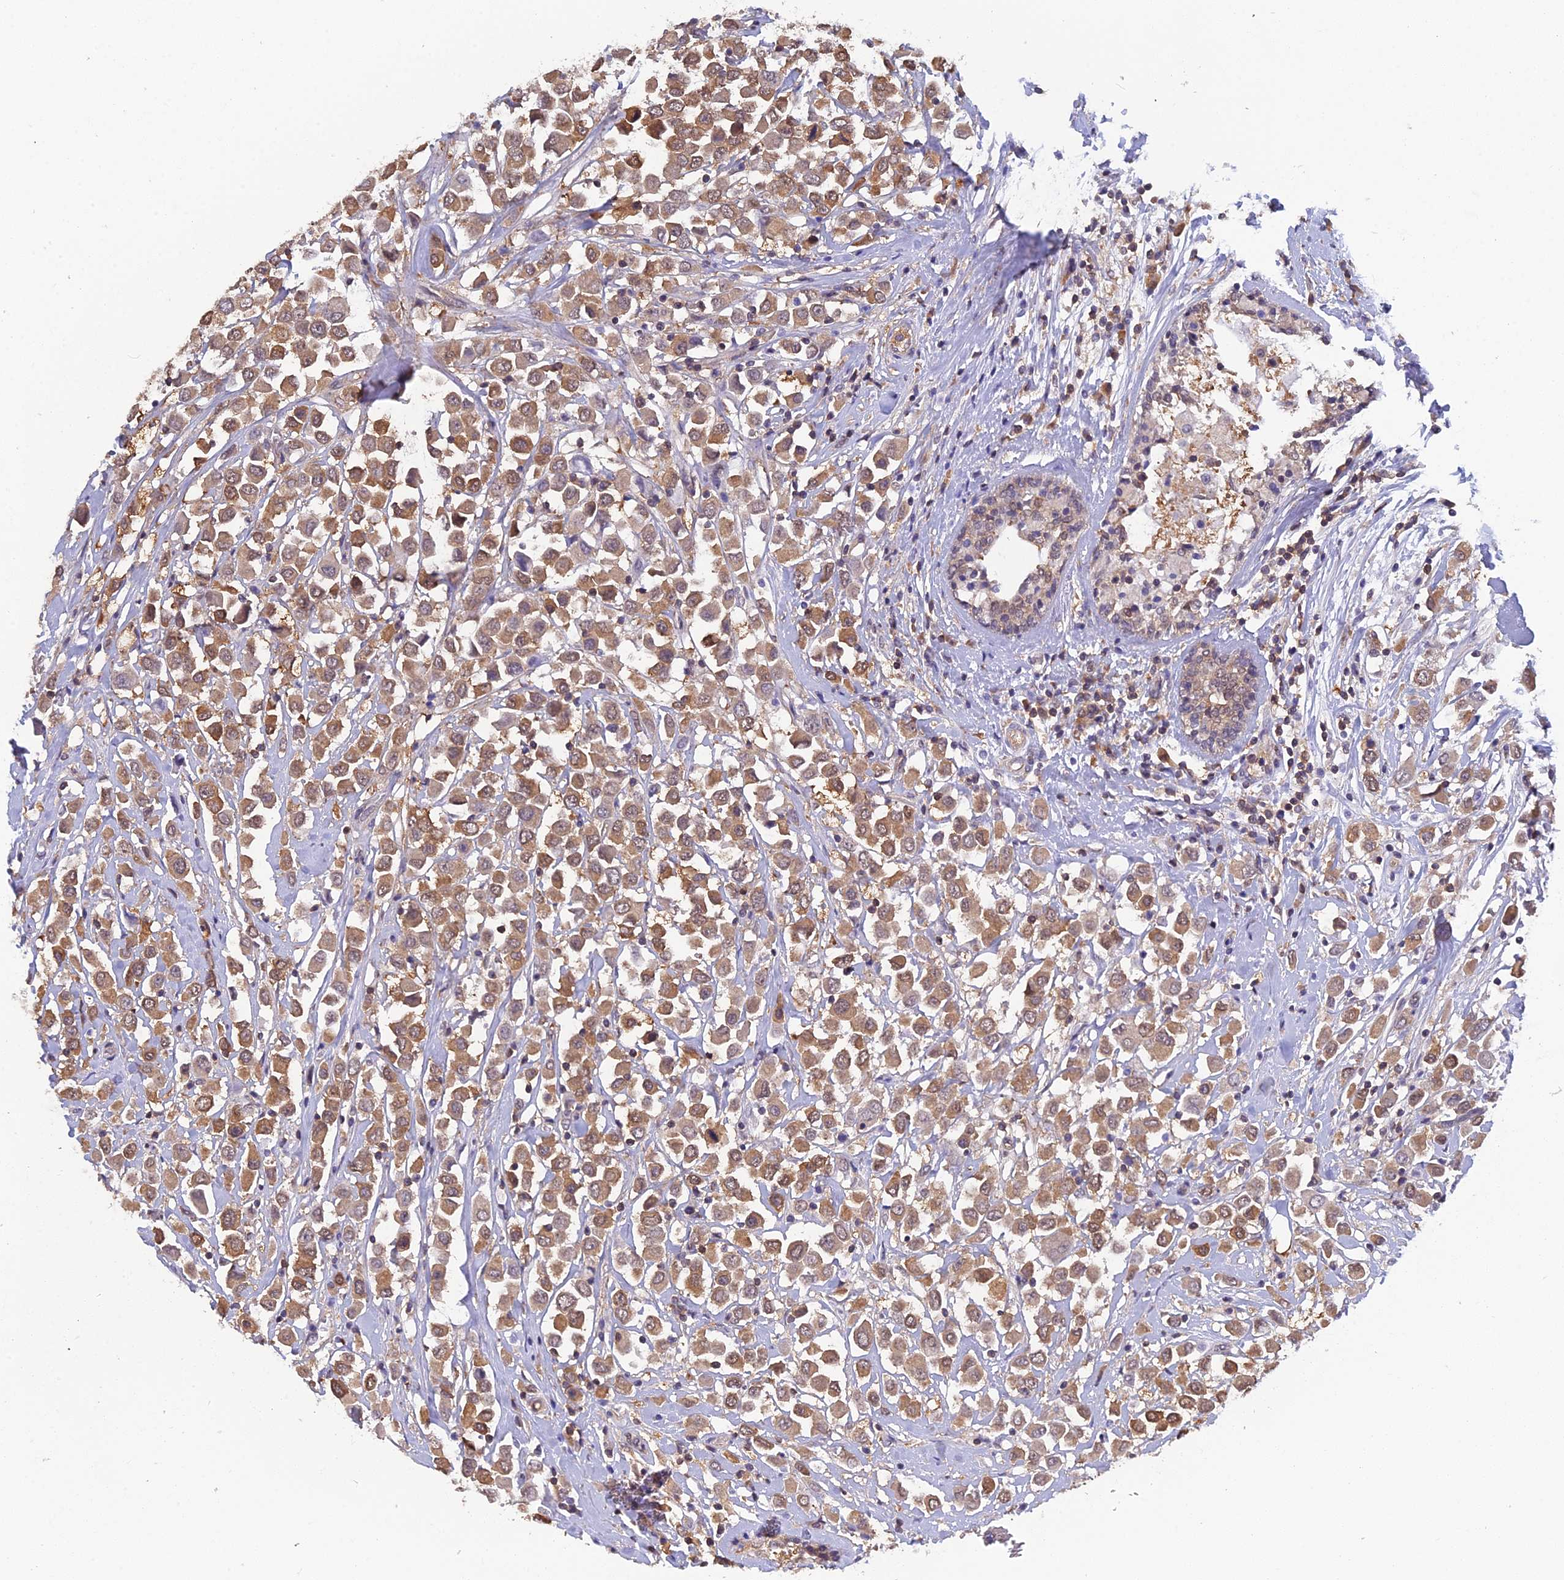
{"staining": {"intensity": "moderate", "quantity": ">75%", "location": "cytoplasmic/membranous,nuclear"}, "tissue": "breast cancer", "cell_type": "Tumor cells", "image_type": "cancer", "snomed": [{"axis": "morphology", "description": "Duct carcinoma"}, {"axis": "topography", "description": "Breast"}], "caption": "Tumor cells demonstrate medium levels of moderate cytoplasmic/membranous and nuclear positivity in approximately >75% of cells in human intraductal carcinoma (breast). (DAB = brown stain, brightfield microscopy at high magnification).", "gene": "HINT1", "patient": {"sex": "female", "age": 61}}